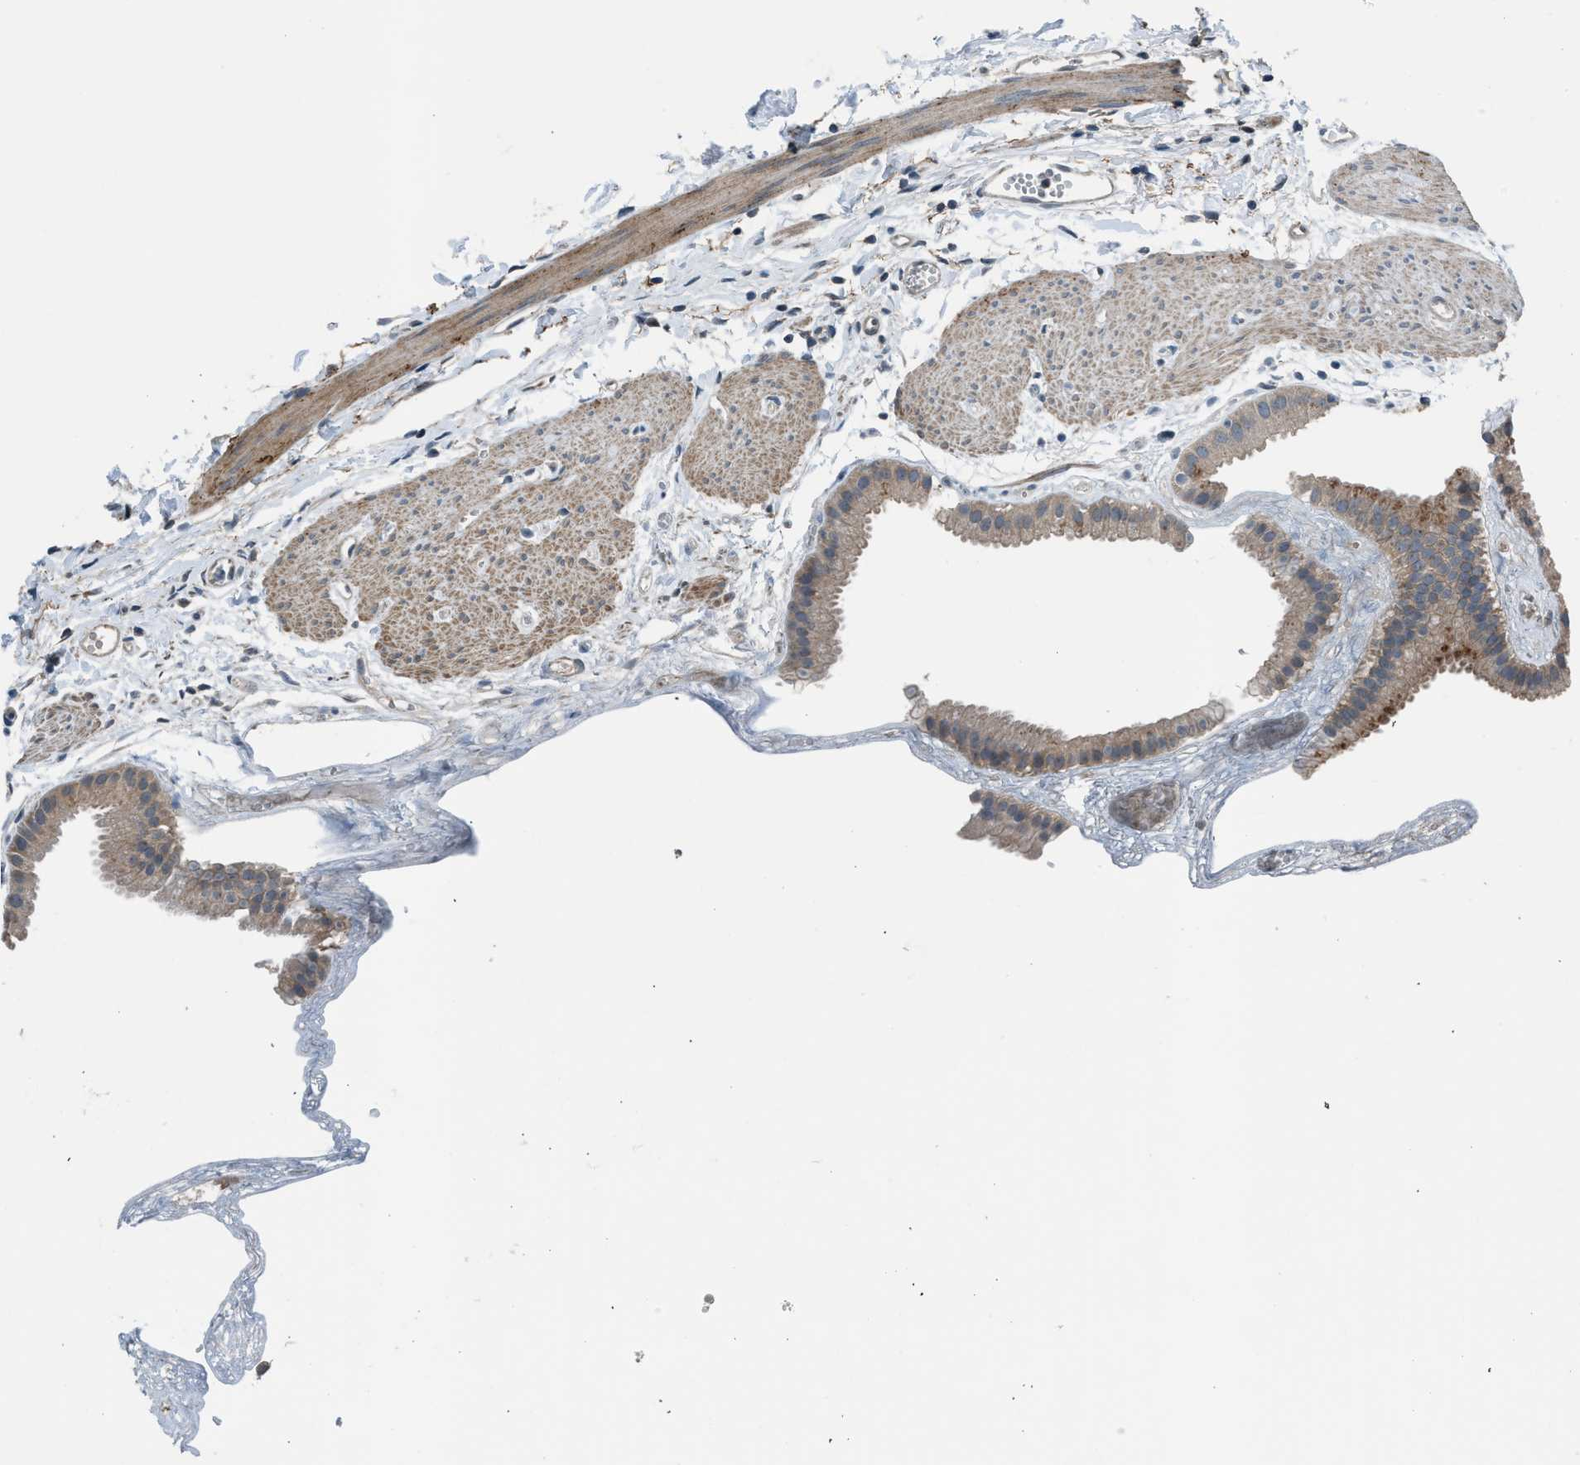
{"staining": {"intensity": "moderate", "quantity": ">75%", "location": "cytoplasmic/membranous"}, "tissue": "gallbladder", "cell_type": "Glandular cells", "image_type": "normal", "snomed": [{"axis": "morphology", "description": "Normal tissue, NOS"}, {"axis": "topography", "description": "Gallbladder"}], "caption": "Moderate cytoplasmic/membranous expression is seen in approximately >75% of glandular cells in benign gallbladder. The staining was performed using DAB, with brown indicating positive protein expression. Nuclei are stained blue with hematoxylin.", "gene": "LMLN", "patient": {"sex": "female", "age": 64}}